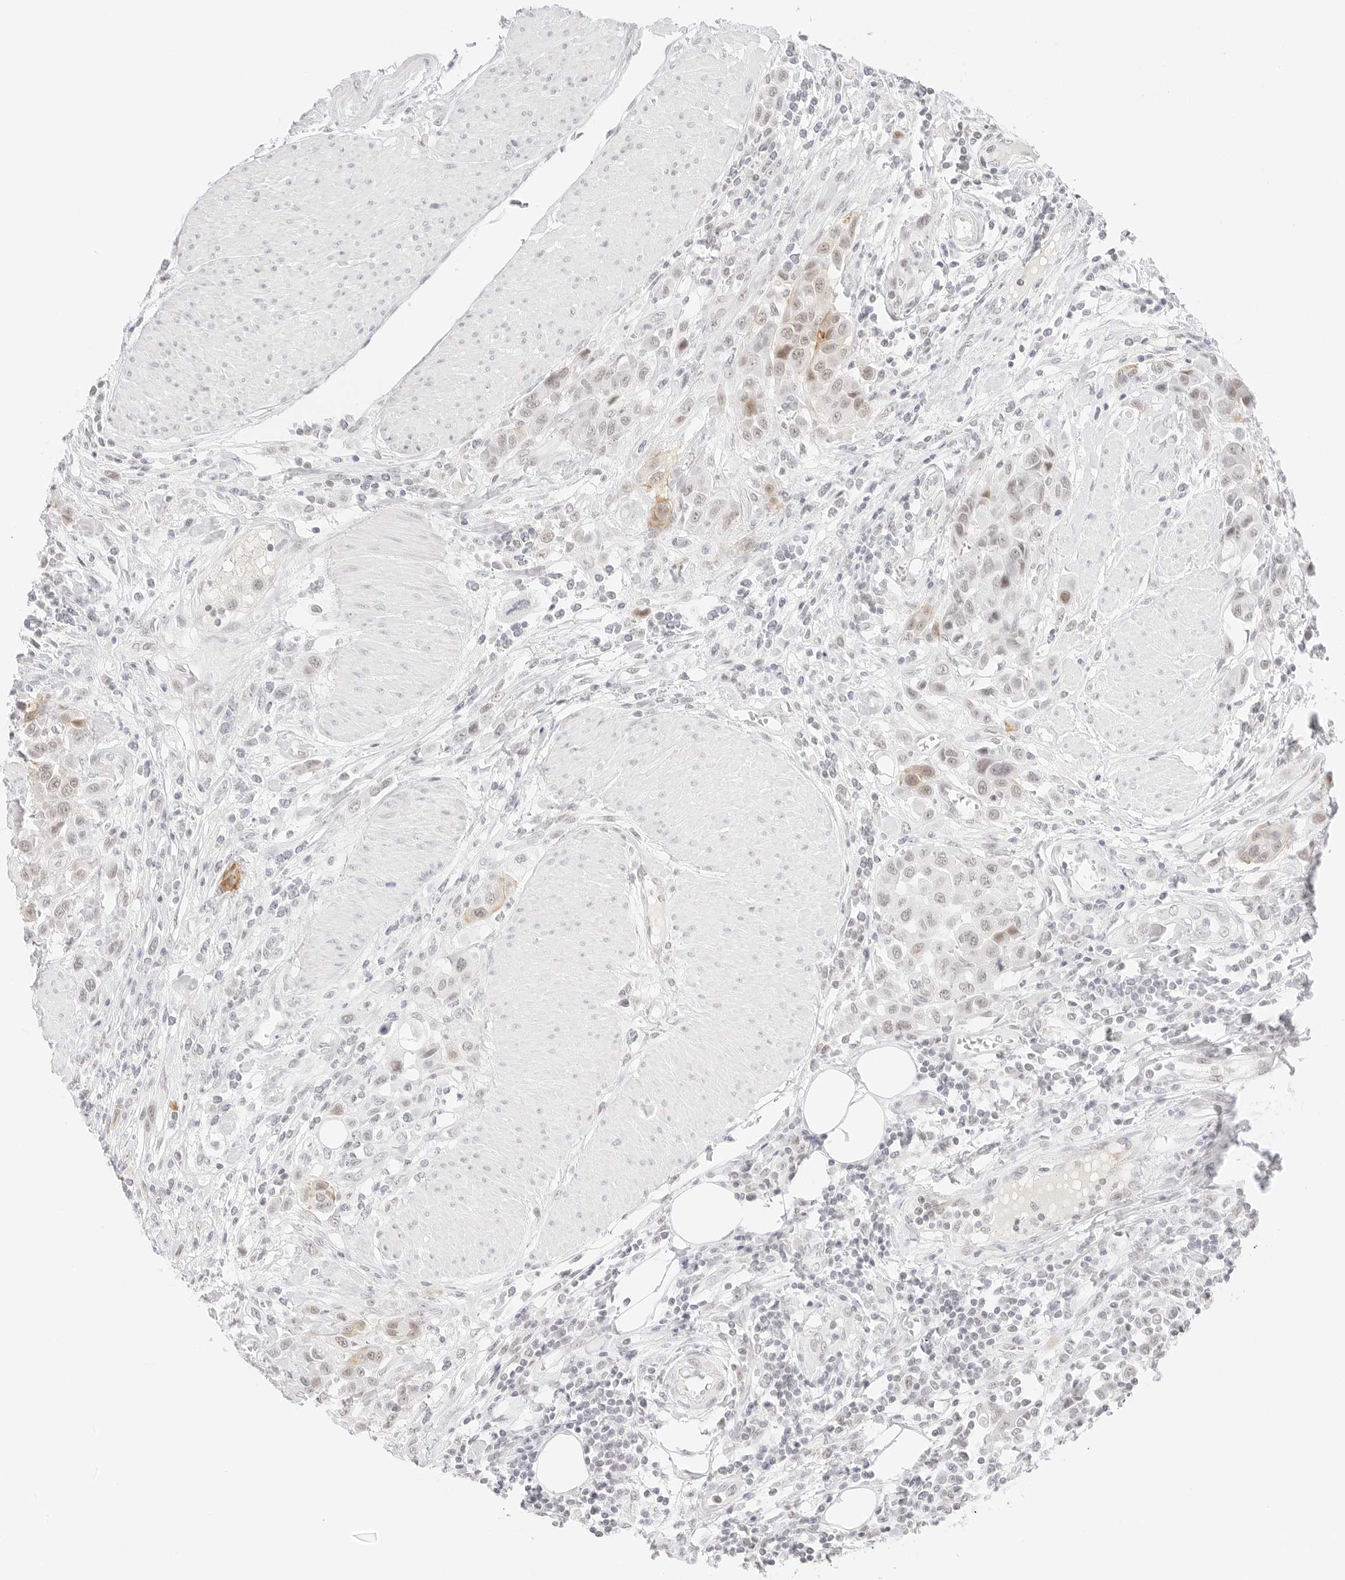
{"staining": {"intensity": "weak", "quantity": "<25%", "location": "nuclear"}, "tissue": "urothelial cancer", "cell_type": "Tumor cells", "image_type": "cancer", "snomed": [{"axis": "morphology", "description": "Urothelial carcinoma, High grade"}, {"axis": "topography", "description": "Urinary bladder"}], "caption": "Immunohistochemistry photomicrograph of neoplastic tissue: human urothelial cancer stained with DAB (3,3'-diaminobenzidine) demonstrates no significant protein staining in tumor cells.", "gene": "ITGA6", "patient": {"sex": "male", "age": 50}}